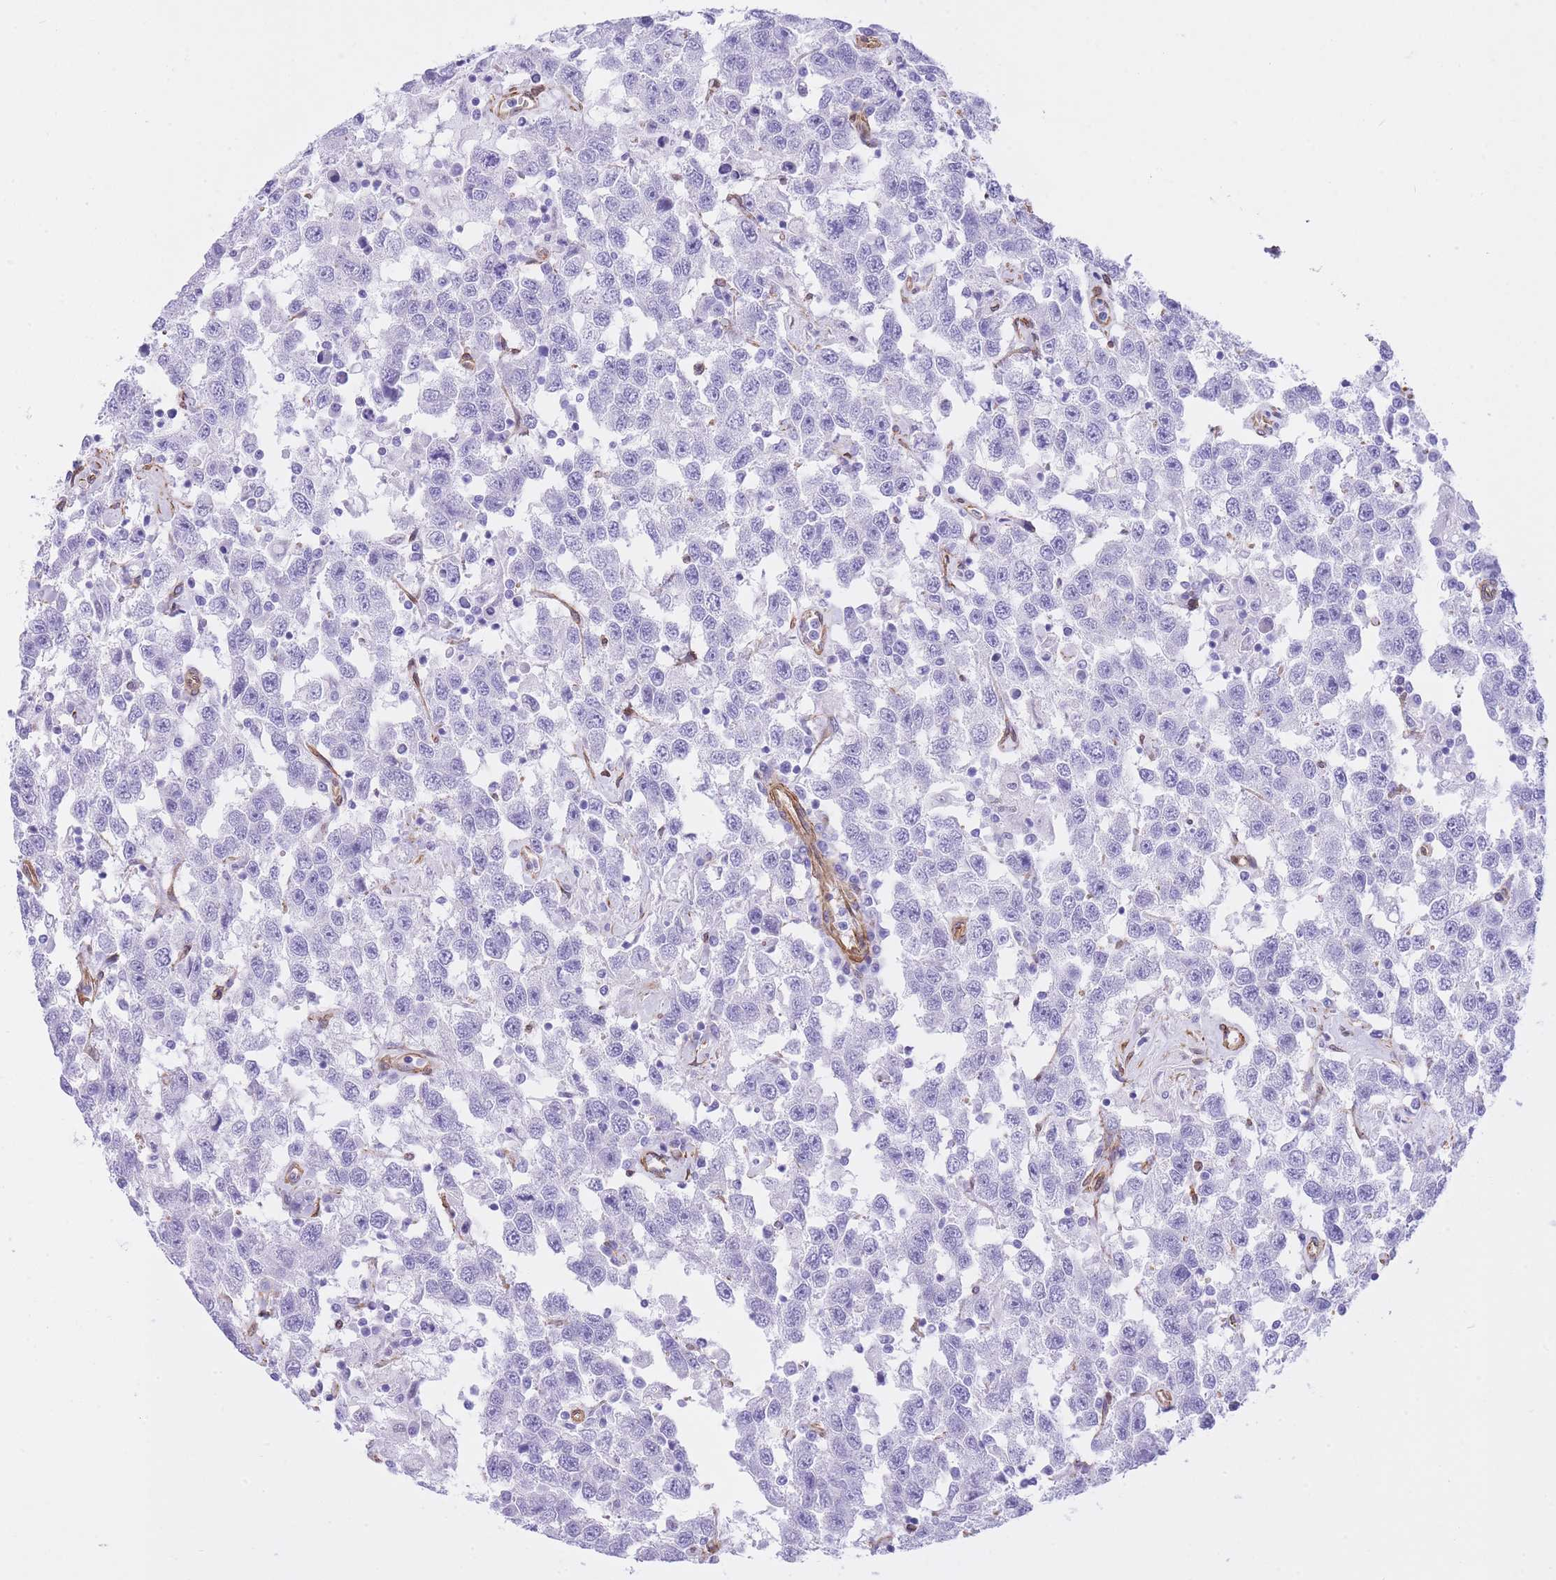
{"staining": {"intensity": "negative", "quantity": "none", "location": "none"}, "tissue": "testis cancer", "cell_type": "Tumor cells", "image_type": "cancer", "snomed": [{"axis": "morphology", "description": "Seminoma, NOS"}, {"axis": "topography", "description": "Testis"}], "caption": "DAB immunohistochemical staining of testis cancer displays no significant expression in tumor cells.", "gene": "CAVIN1", "patient": {"sex": "male", "age": 41}}